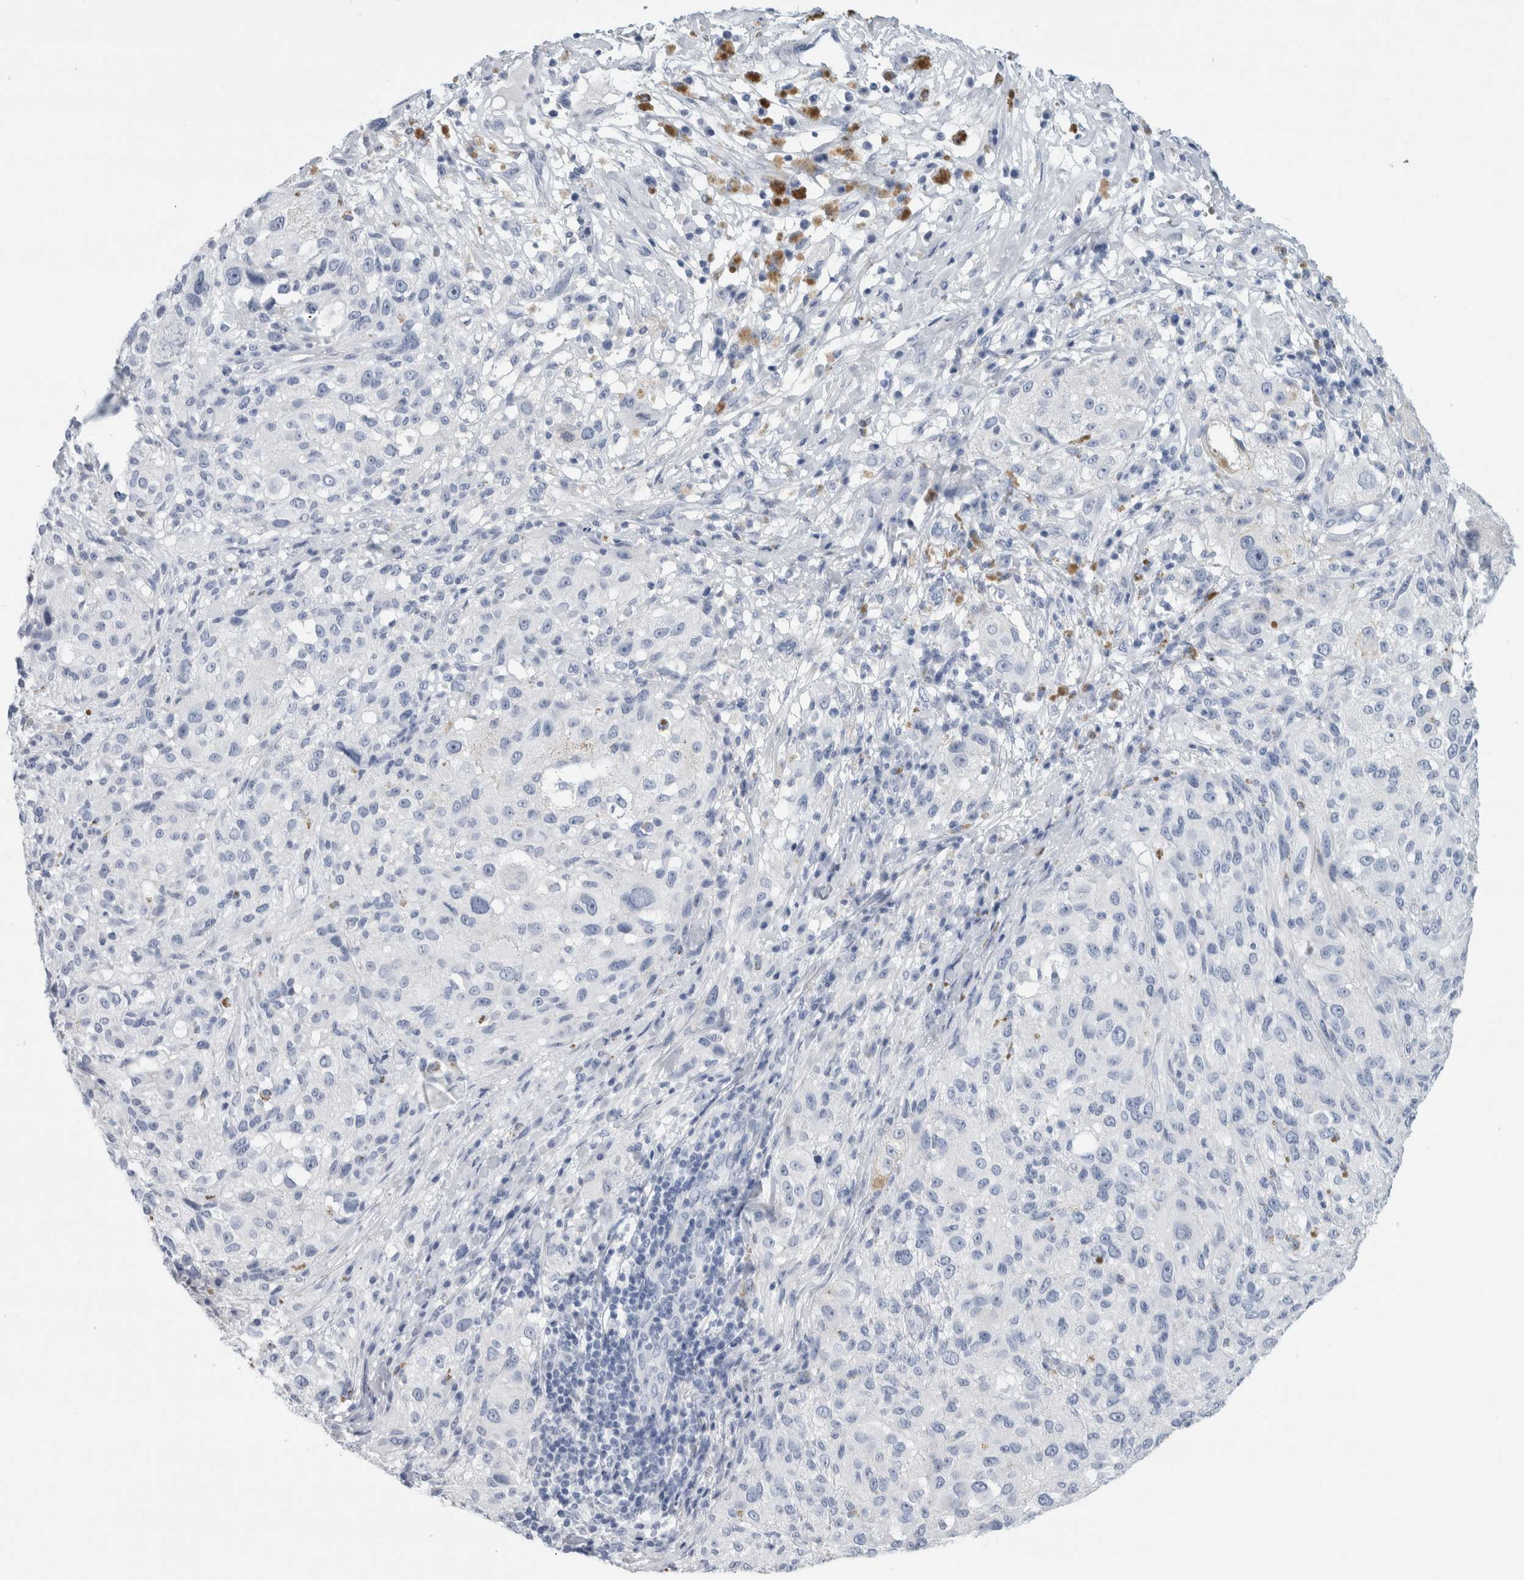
{"staining": {"intensity": "negative", "quantity": "none", "location": "none"}, "tissue": "melanoma", "cell_type": "Tumor cells", "image_type": "cancer", "snomed": [{"axis": "morphology", "description": "Malignant melanoma, NOS"}, {"axis": "topography", "description": "Skin"}], "caption": "The IHC micrograph has no significant staining in tumor cells of malignant melanoma tissue.", "gene": "RPH3AL", "patient": {"sex": "female", "age": 55}}